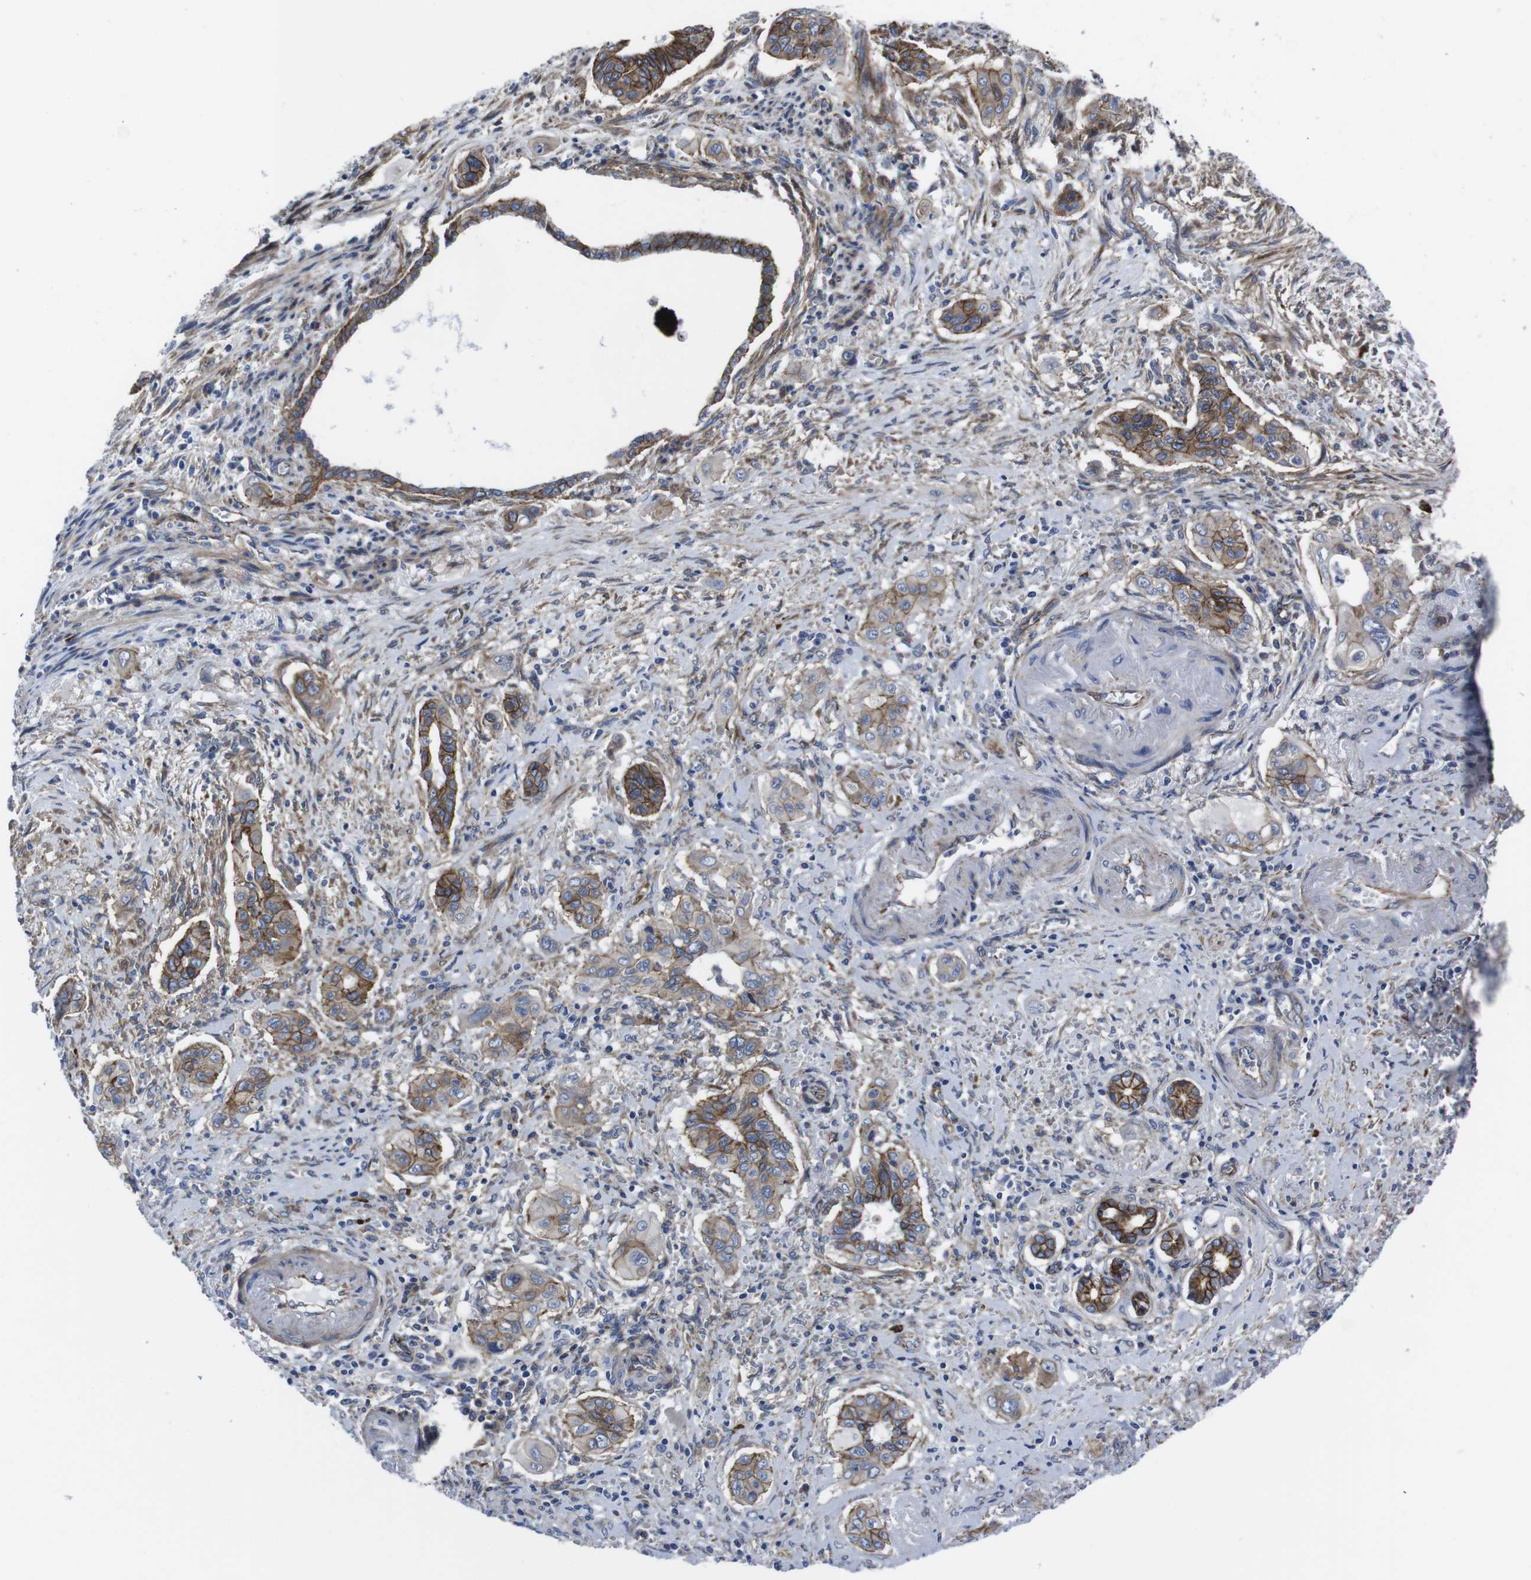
{"staining": {"intensity": "moderate", "quantity": "25%-75%", "location": "cytoplasmic/membranous"}, "tissue": "pancreatic cancer", "cell_type": "Tumor cells", "image_type": "cancer", "snomed": [{"axis": "morphology", "description": "Adenocarcinoma, NOS"}, {"axis": "topography", "description": "Pancreas"}], "caption": "Moderate cytoplasmic/membranous protein staining is identified in about 25%-75% of tumor cells in pancreatic cancer (adenocarcinoma).", "gene": "NUMB", "patient": {"sex": "male", "age": 77}}